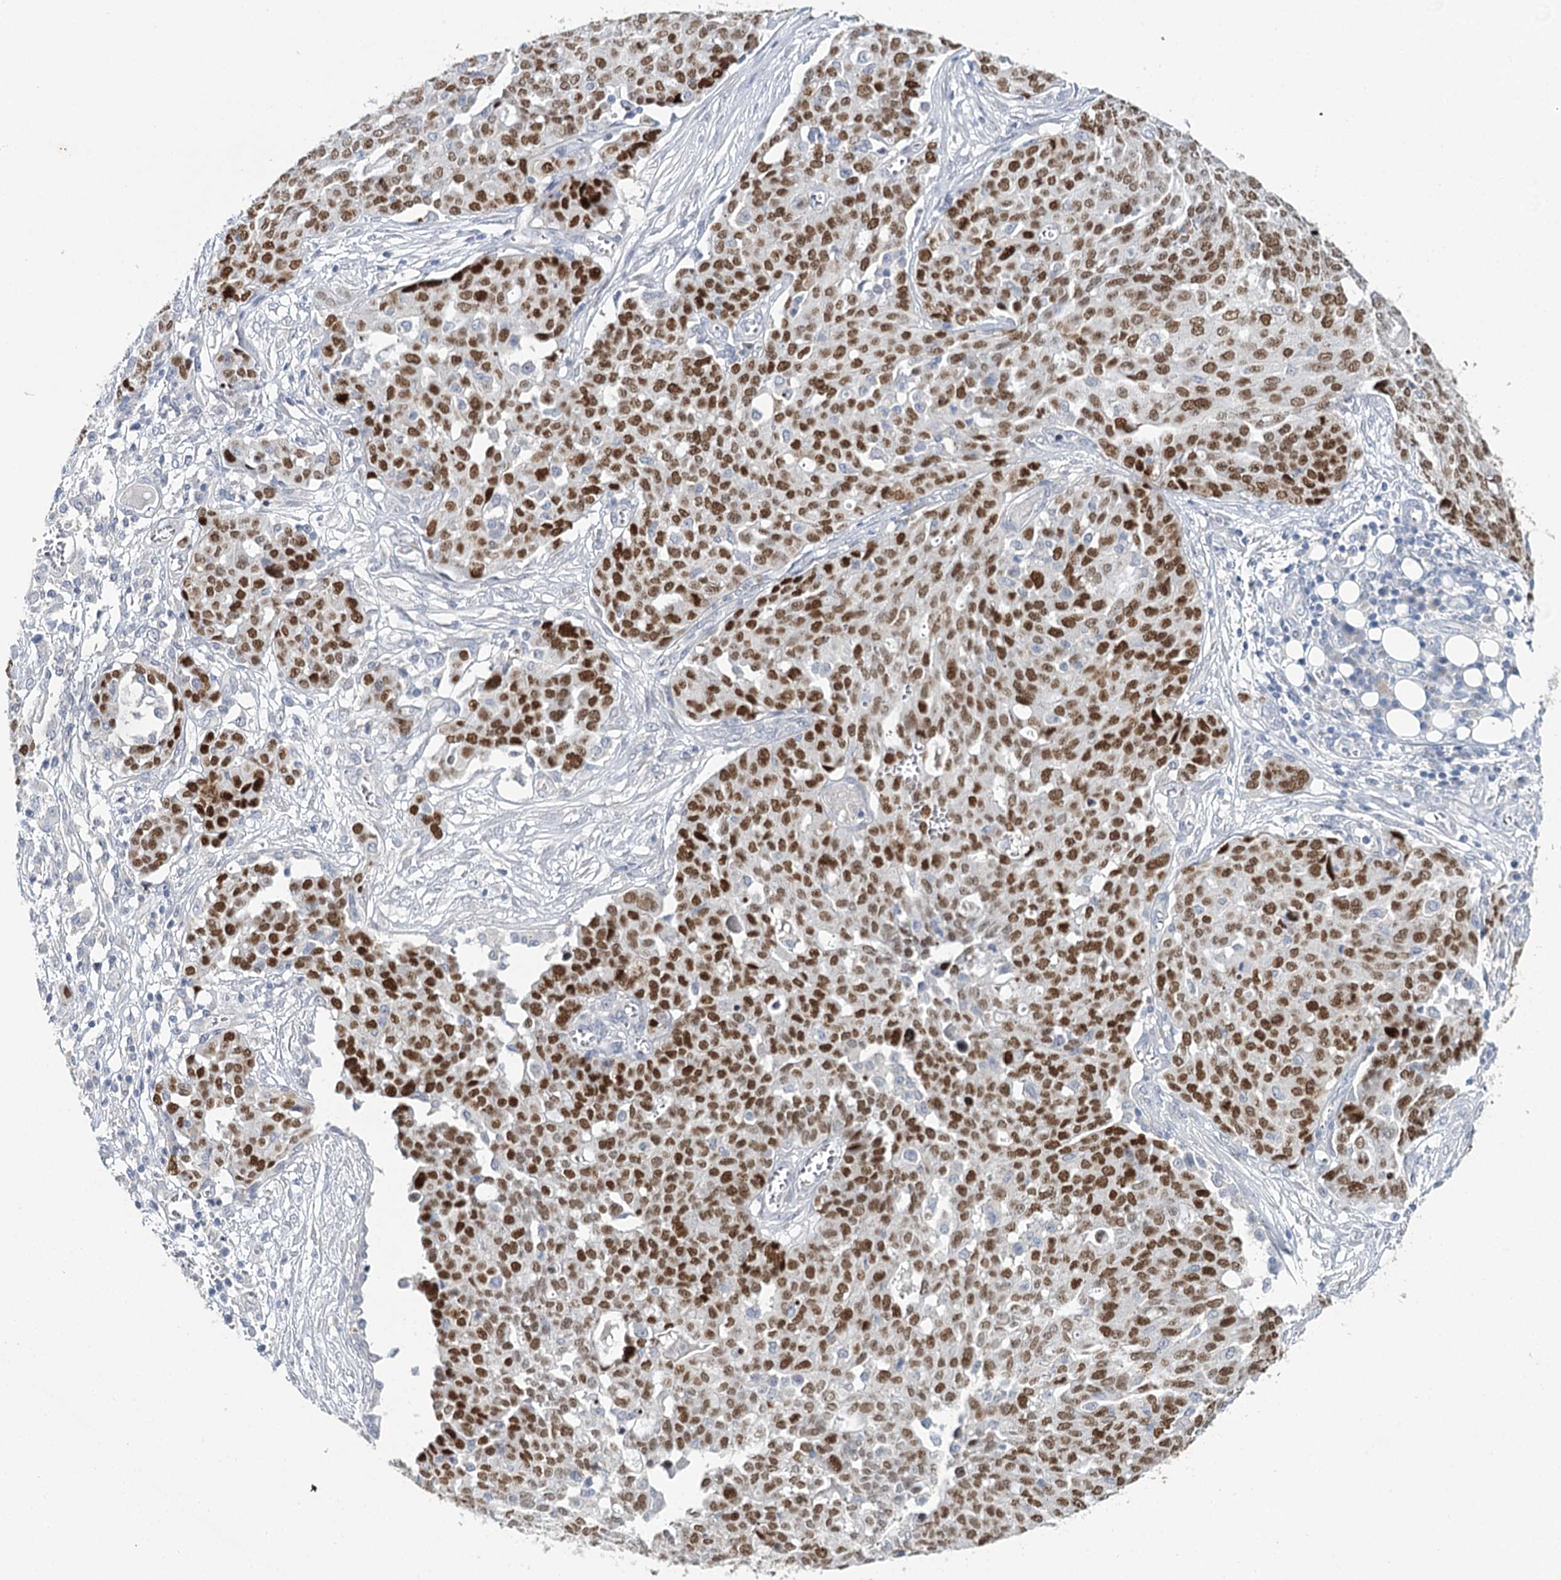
{"staining": {"intensity": "strong", "quantity": ">75%", "location": "nuclear"}, "tissue": "ovarian cancer", "cell_type": "Tumor cells", "image_type": "cancer", "snomed": [{"axis": "morphology", "description": "Cystadenocarcinoma, serous, NOS"}, {"axis": "topography", "description": "Soft tissue"}, {"axis": "topography", "description": "Ovary"}], "caption": "Immunohistochemistry photomicrograph of ovarian cancer (serous cystadenocarcinoma) stained for a protein (brown), which demonstrates high levels of strong nuclear expression in about >75% of tumor cells.", "gene": "TP53", "patient": {"sex": "female", "age": 57}}